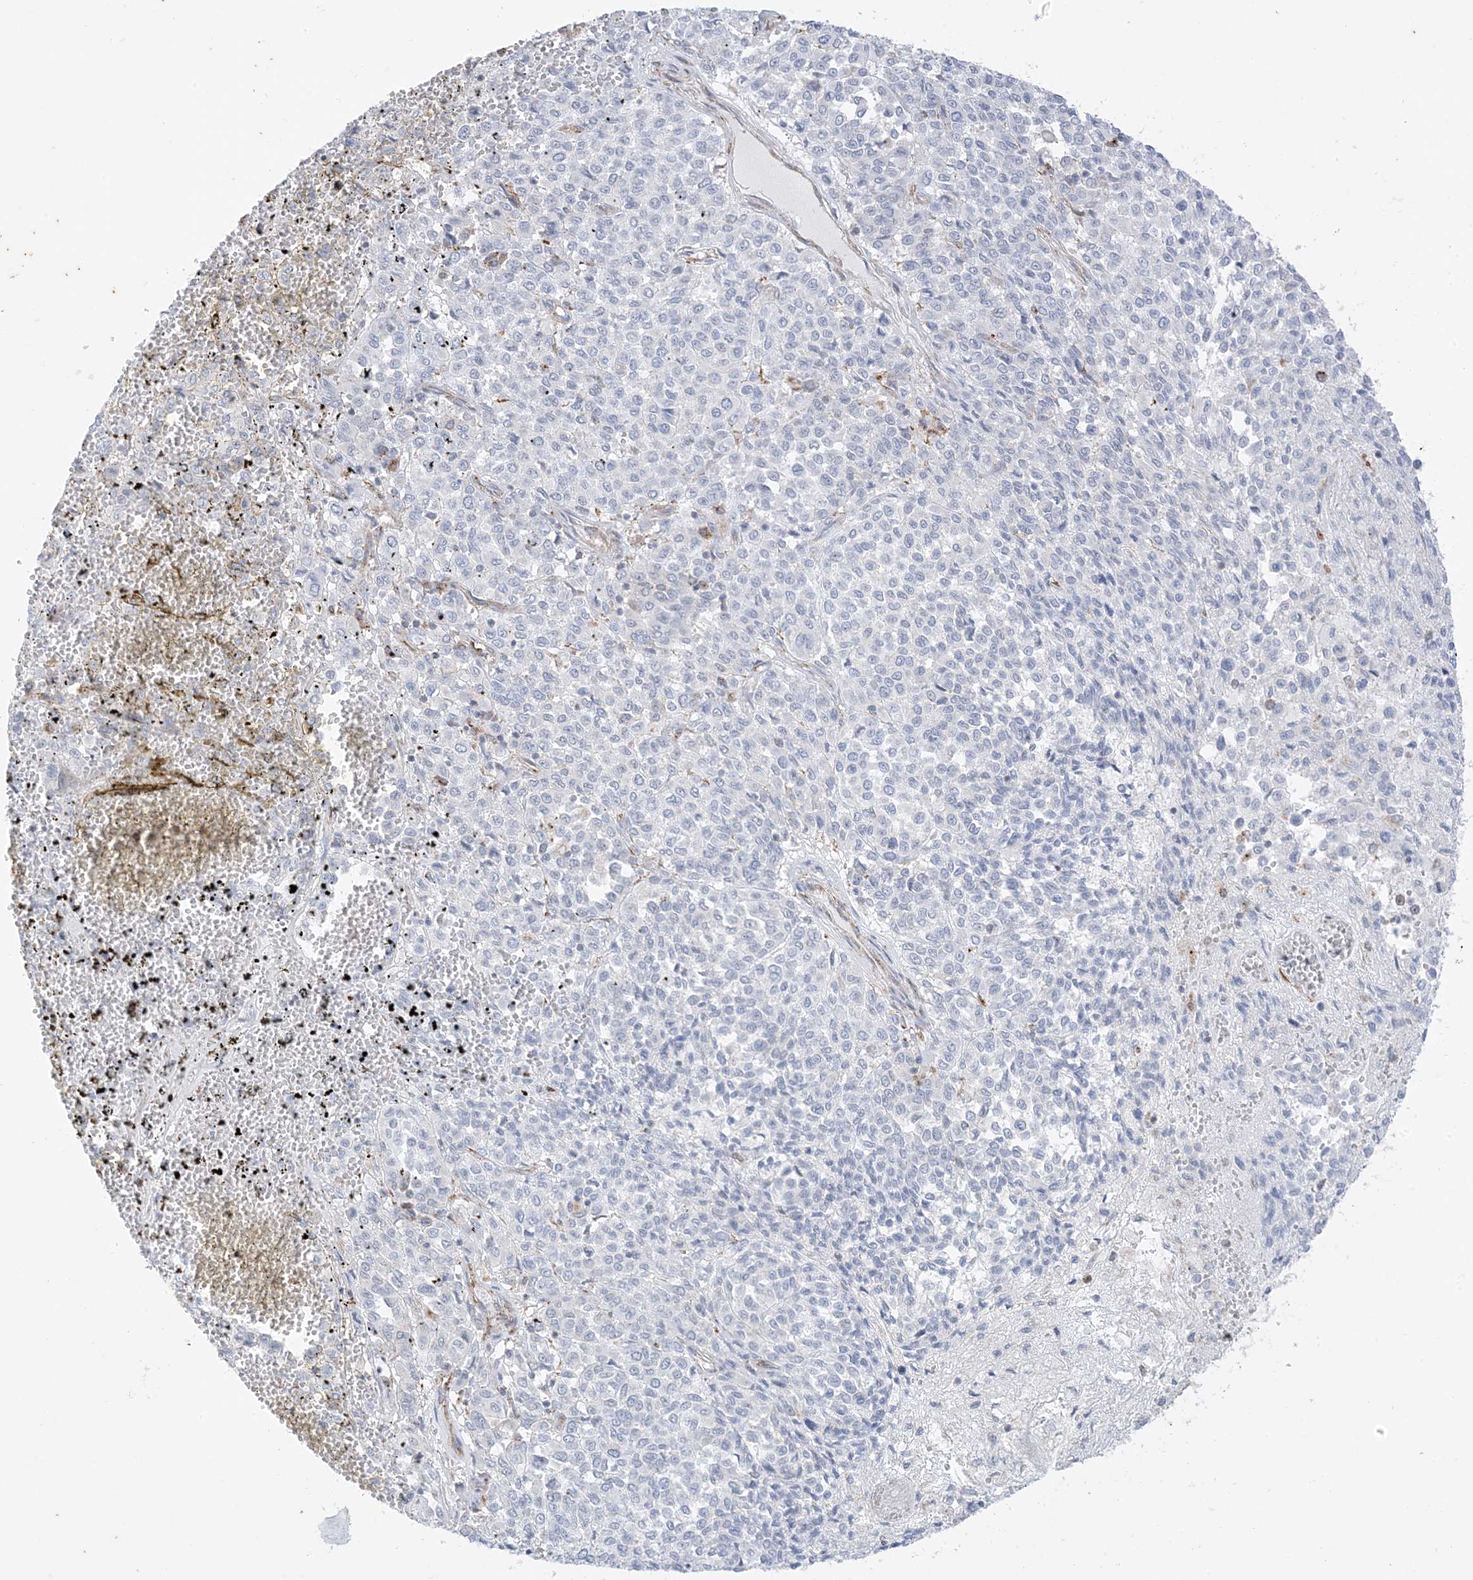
{"staining": {"intensity": "negative", "quantity": "none", "location": "none"}, "tissue": "melanoma", "cell_type": "Tumor cells", "image_type": "cancer", "snomed": [{"axis": "morphology", "description": "Malignant melanoma, Metastatic site"}, {"axis": "topography", "description": "Pancreas"}], "caption": "A micrograph of human malignant melanoma (metastatic site) is negative for staining in tumor cells.", "gene": "RAC1", "patient": {"sex": "female", "age": 30}}